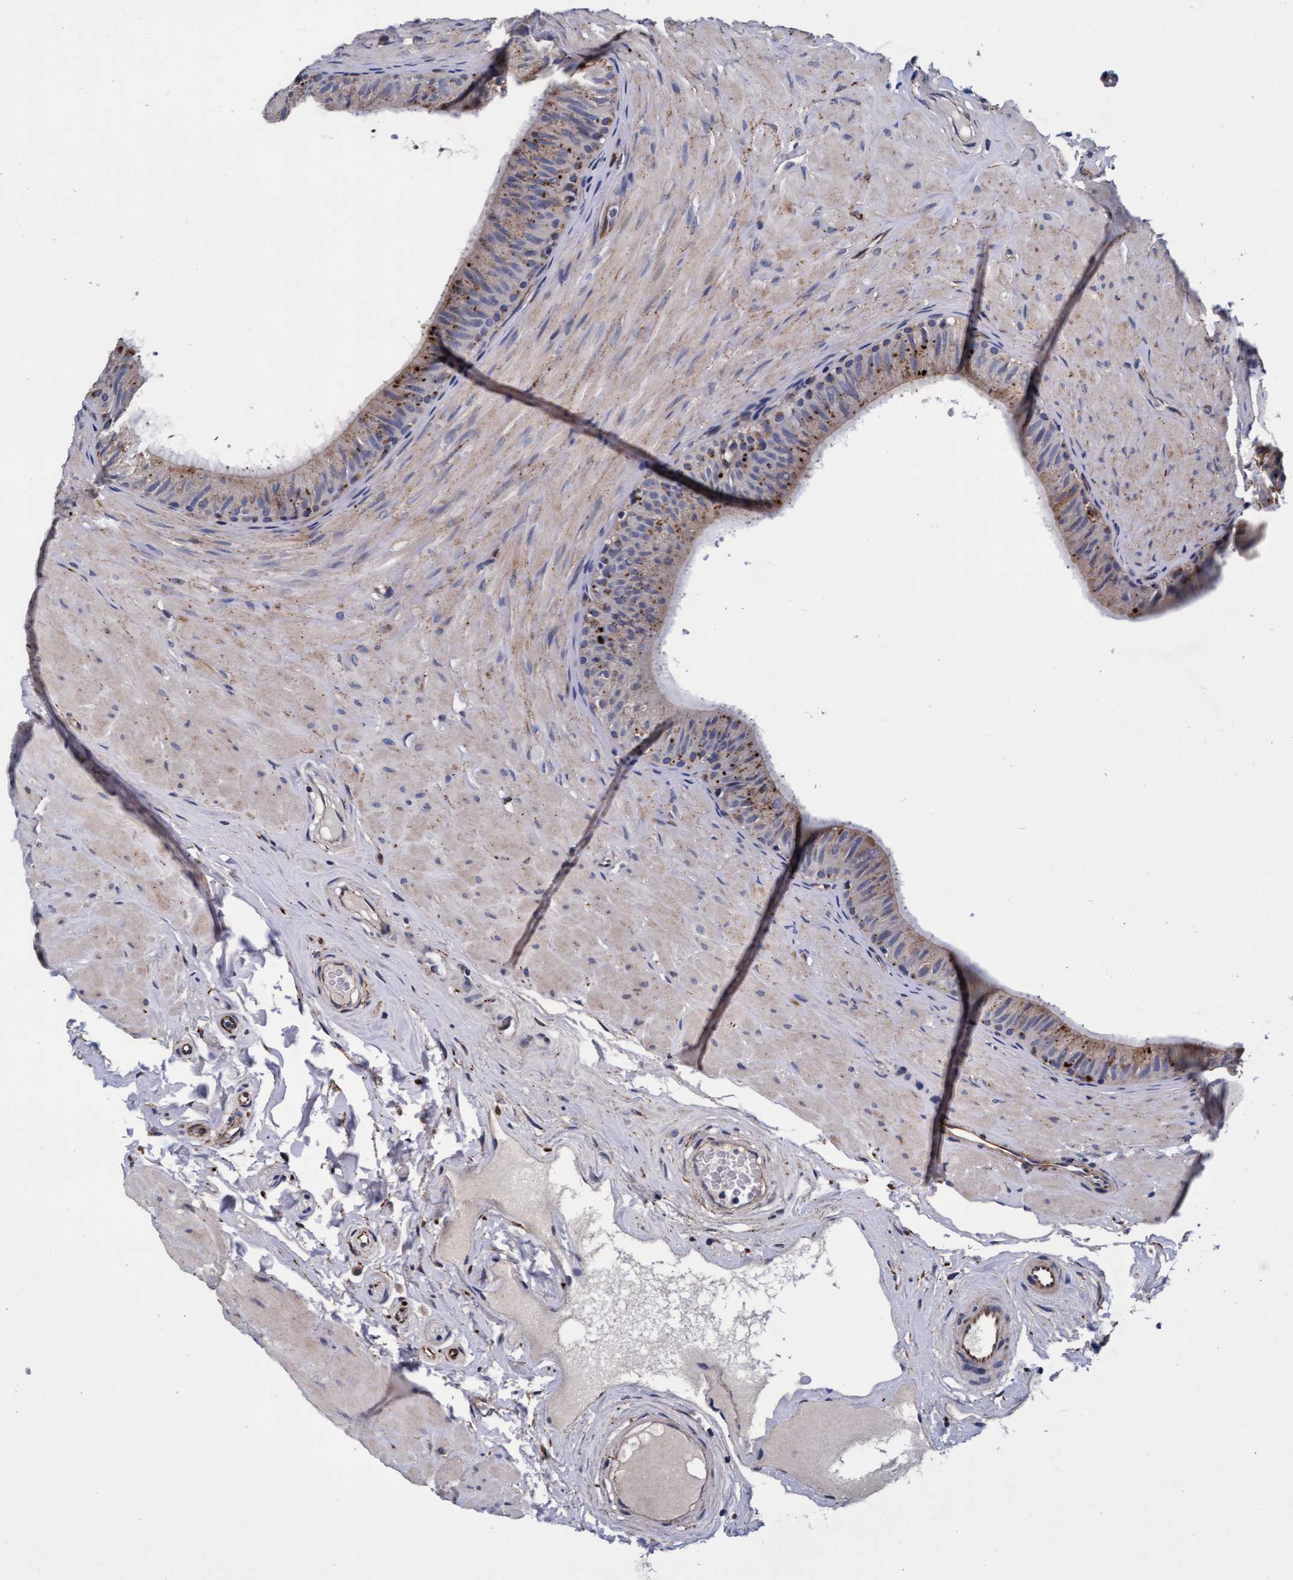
{"staining": {"intensity": "moderate", "quantity": "<25%", "location": "cytoplasmic/membranous"}, "tissue": "epididymis", "cell_type": "Glandular cells", "image_type": "normal", "snomed": [{"axis": "morphology", "description": "Normal tissue, NOS"}, {"axis": "topography", "description": "Epididymis"}], "caption": "The image displays a brown stain indicating the presence of a protein in the cytoplasmic/membranous of glandular cells in epididymis. The staining is performed using DAB (3,3'-diaminobenzidine) brown chromogen to label protein expression. The nuclei are counter-stained blue using hematoxylin.", "gene": "CPQ", "patient": {"sex": "male", "age": 34}}